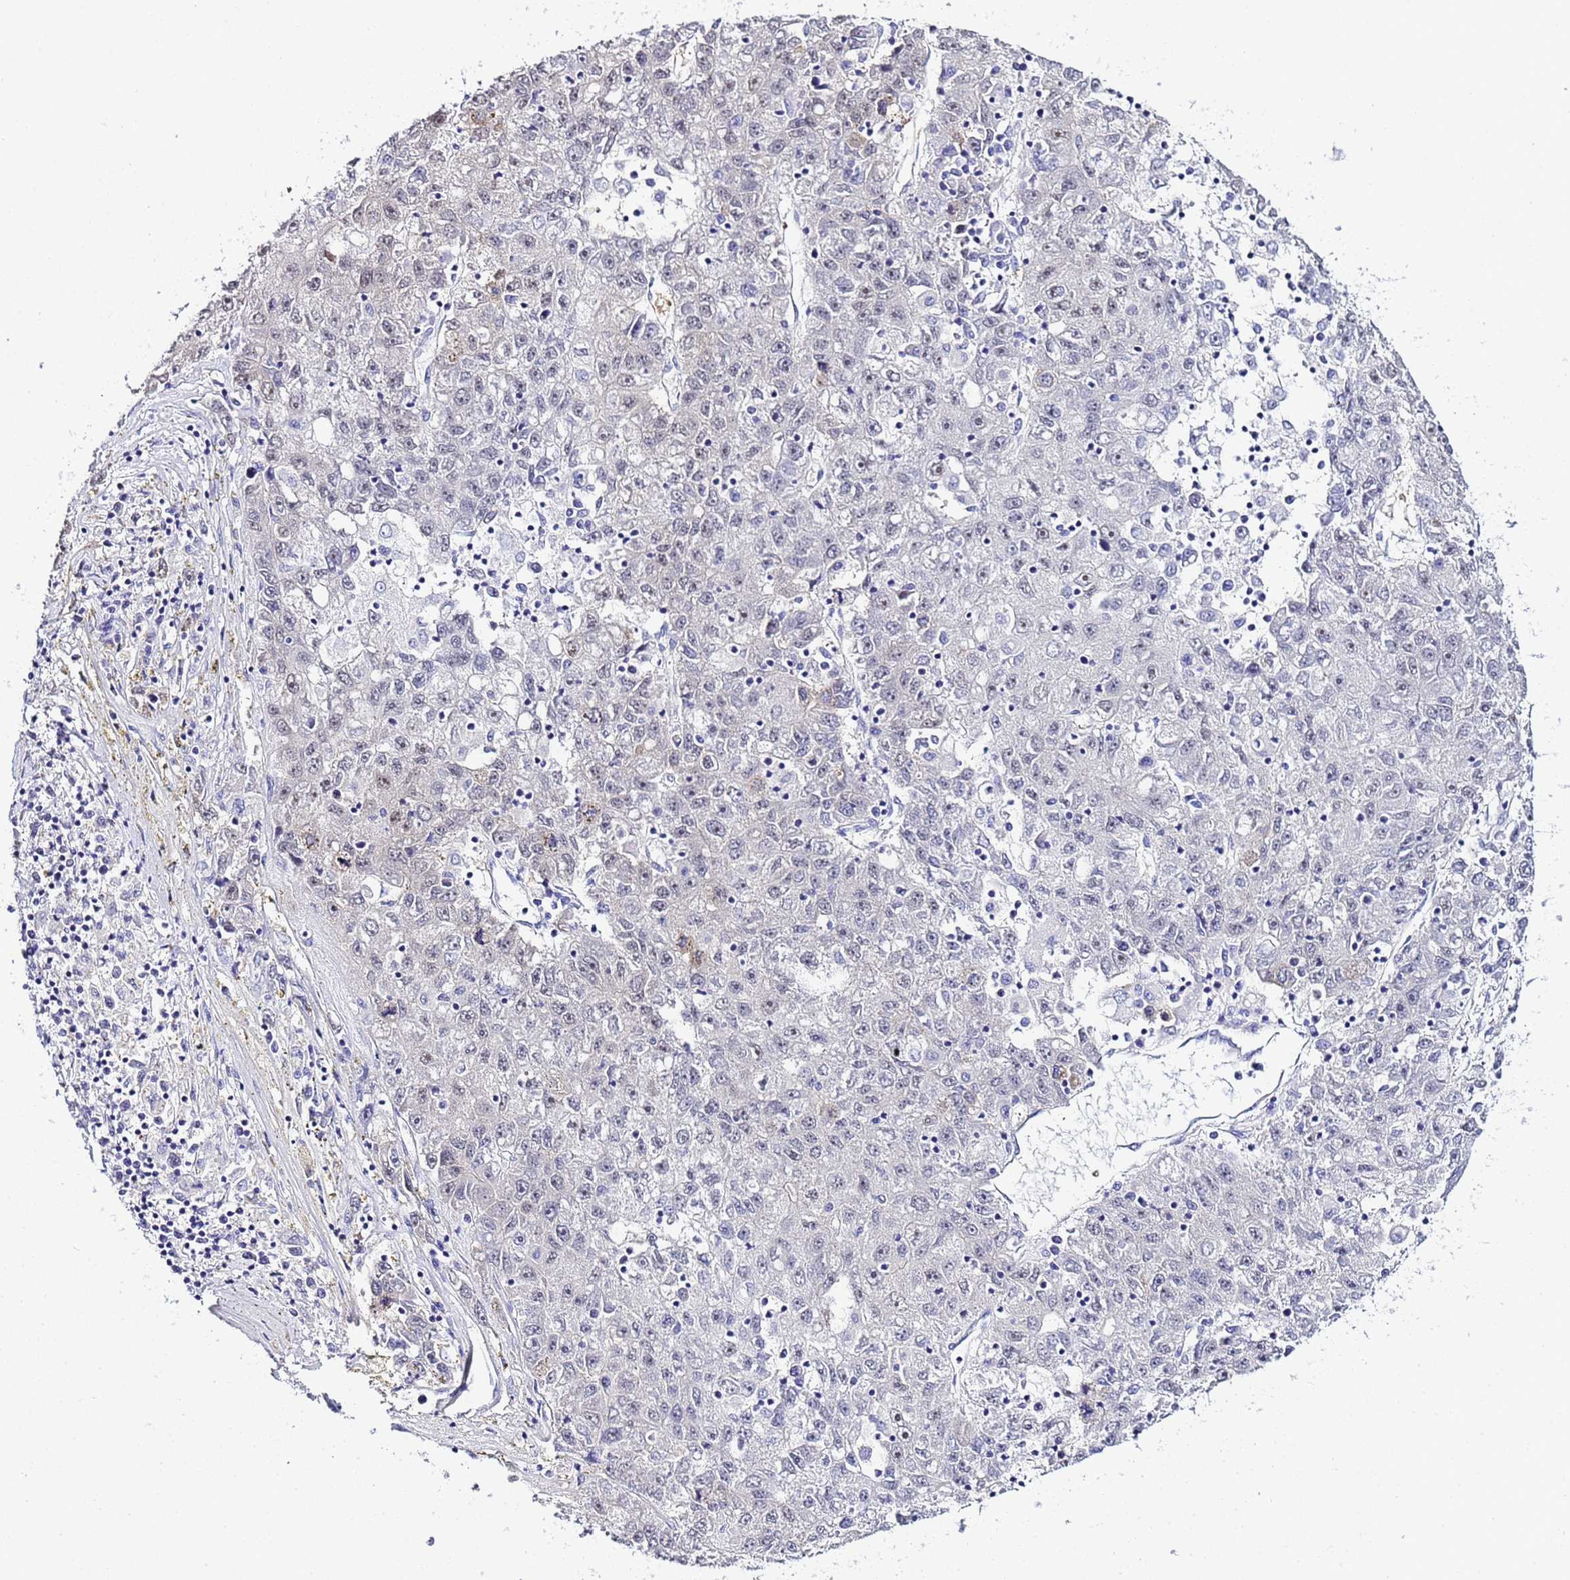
{"staining": {"intensity": "weak", "quantity": "<25%", "location": "nuclear"}, "tissue": "liver cancer", "cell_type": "Tumor cells", "image_type": "cancer", "snomed": [{"axis": "morphology", "description": "Carcinoma, Hepatocellular, NOS"}, {"axis": "topography", "description": "Liver"}], "caption": "IHC image of neoplastic tissue: hepatocellular carcinoma (liver) stained with DAB (3,3'-diaminobenzidine) exhibits no significant protein expression in tumor cells.", "gene": "ACTL6B", "patient": {"sex": "male", "age": 49}}